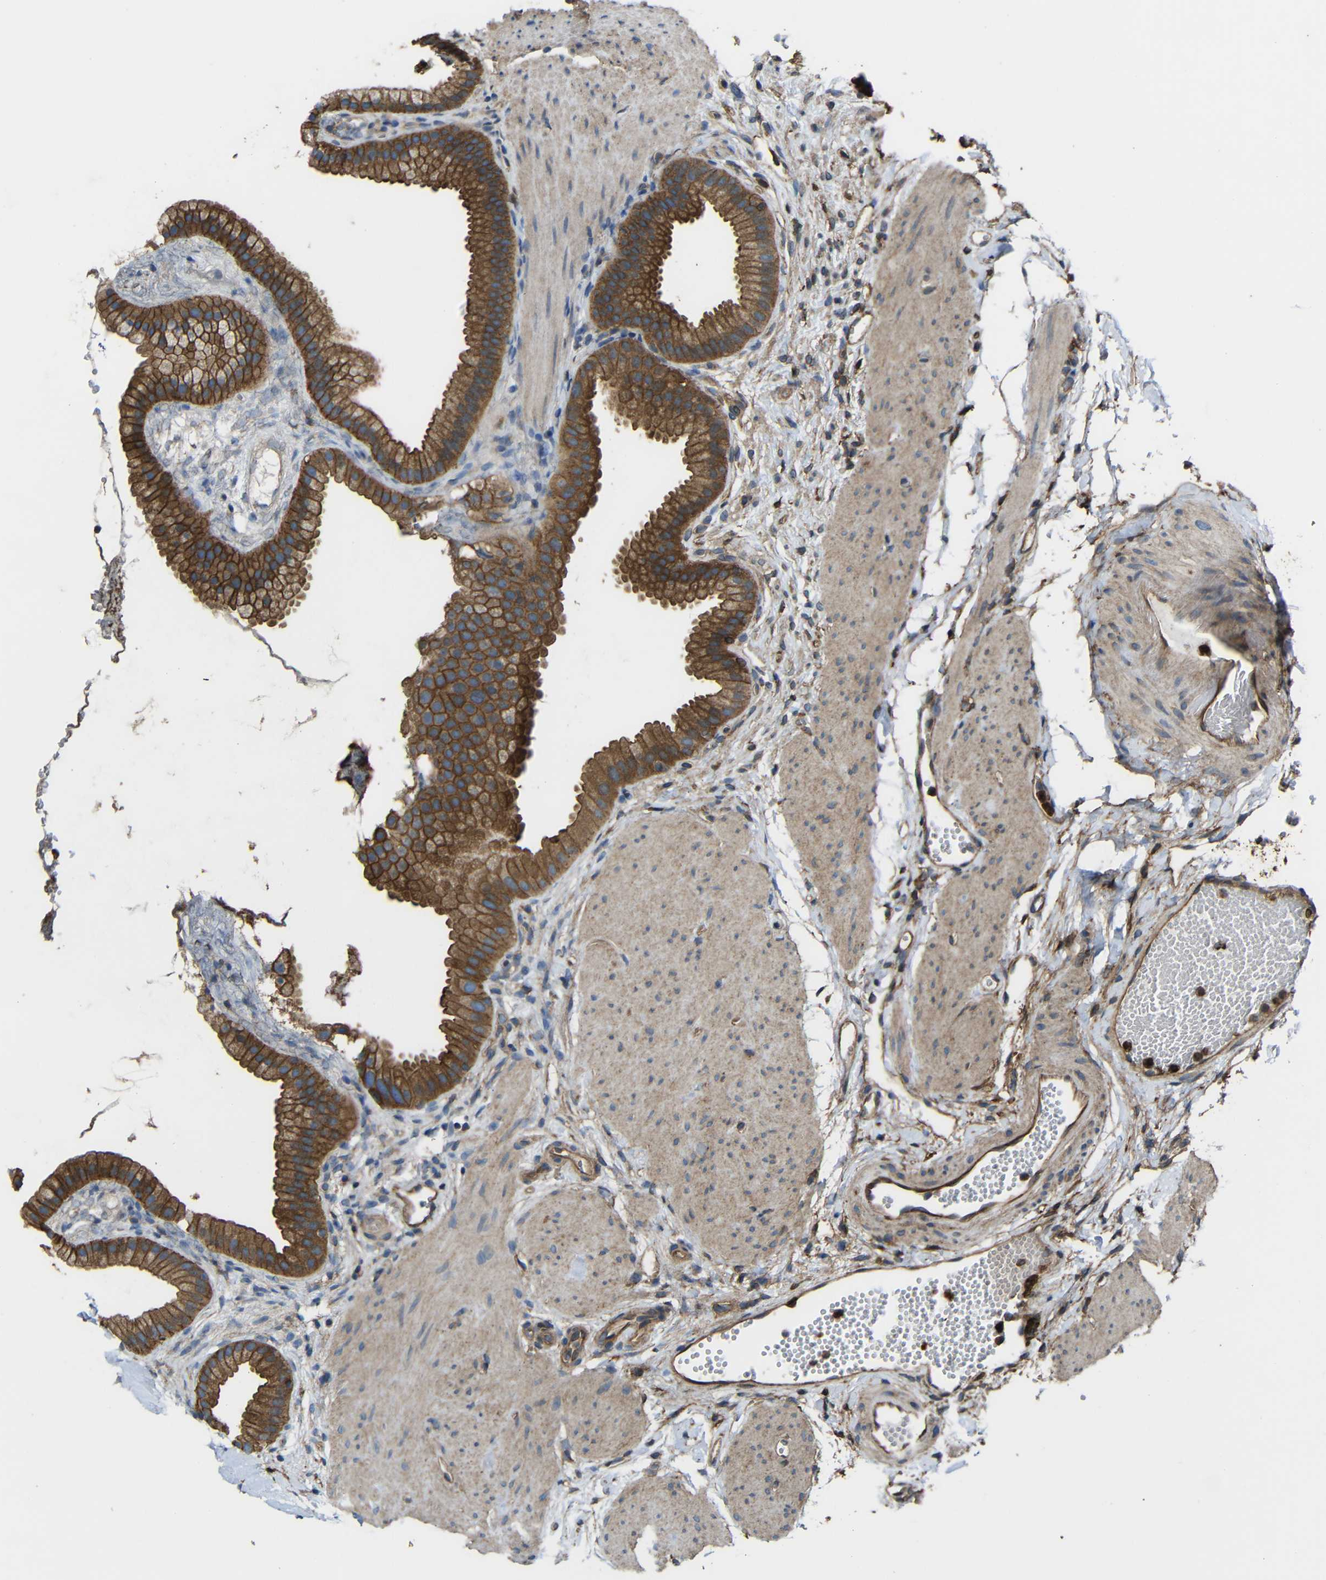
{"staining": {"intensity": "moderate", "quantity": ">75%", "location": "cytoplasmic/membranous"}, "tissue": "gallbladder", "cell_type": "Glandular cells", "image_type": "normal", "snomed": [{"axis": "morphology", "description": "Normal tissue, NOS"}, {"axis": "topography", "description": "Gallbladder"}], "caption": "An immunohistochemistry (IHC) micrograph of benign tissue is shown. Protein staining in brown highlights moderate cytoplasmic/membranous positivity in gallbladder within glandular cells. Nuclei are stained in blue.", "gene": "TREM2", "patient": {"sex": "female", "age": 64}}